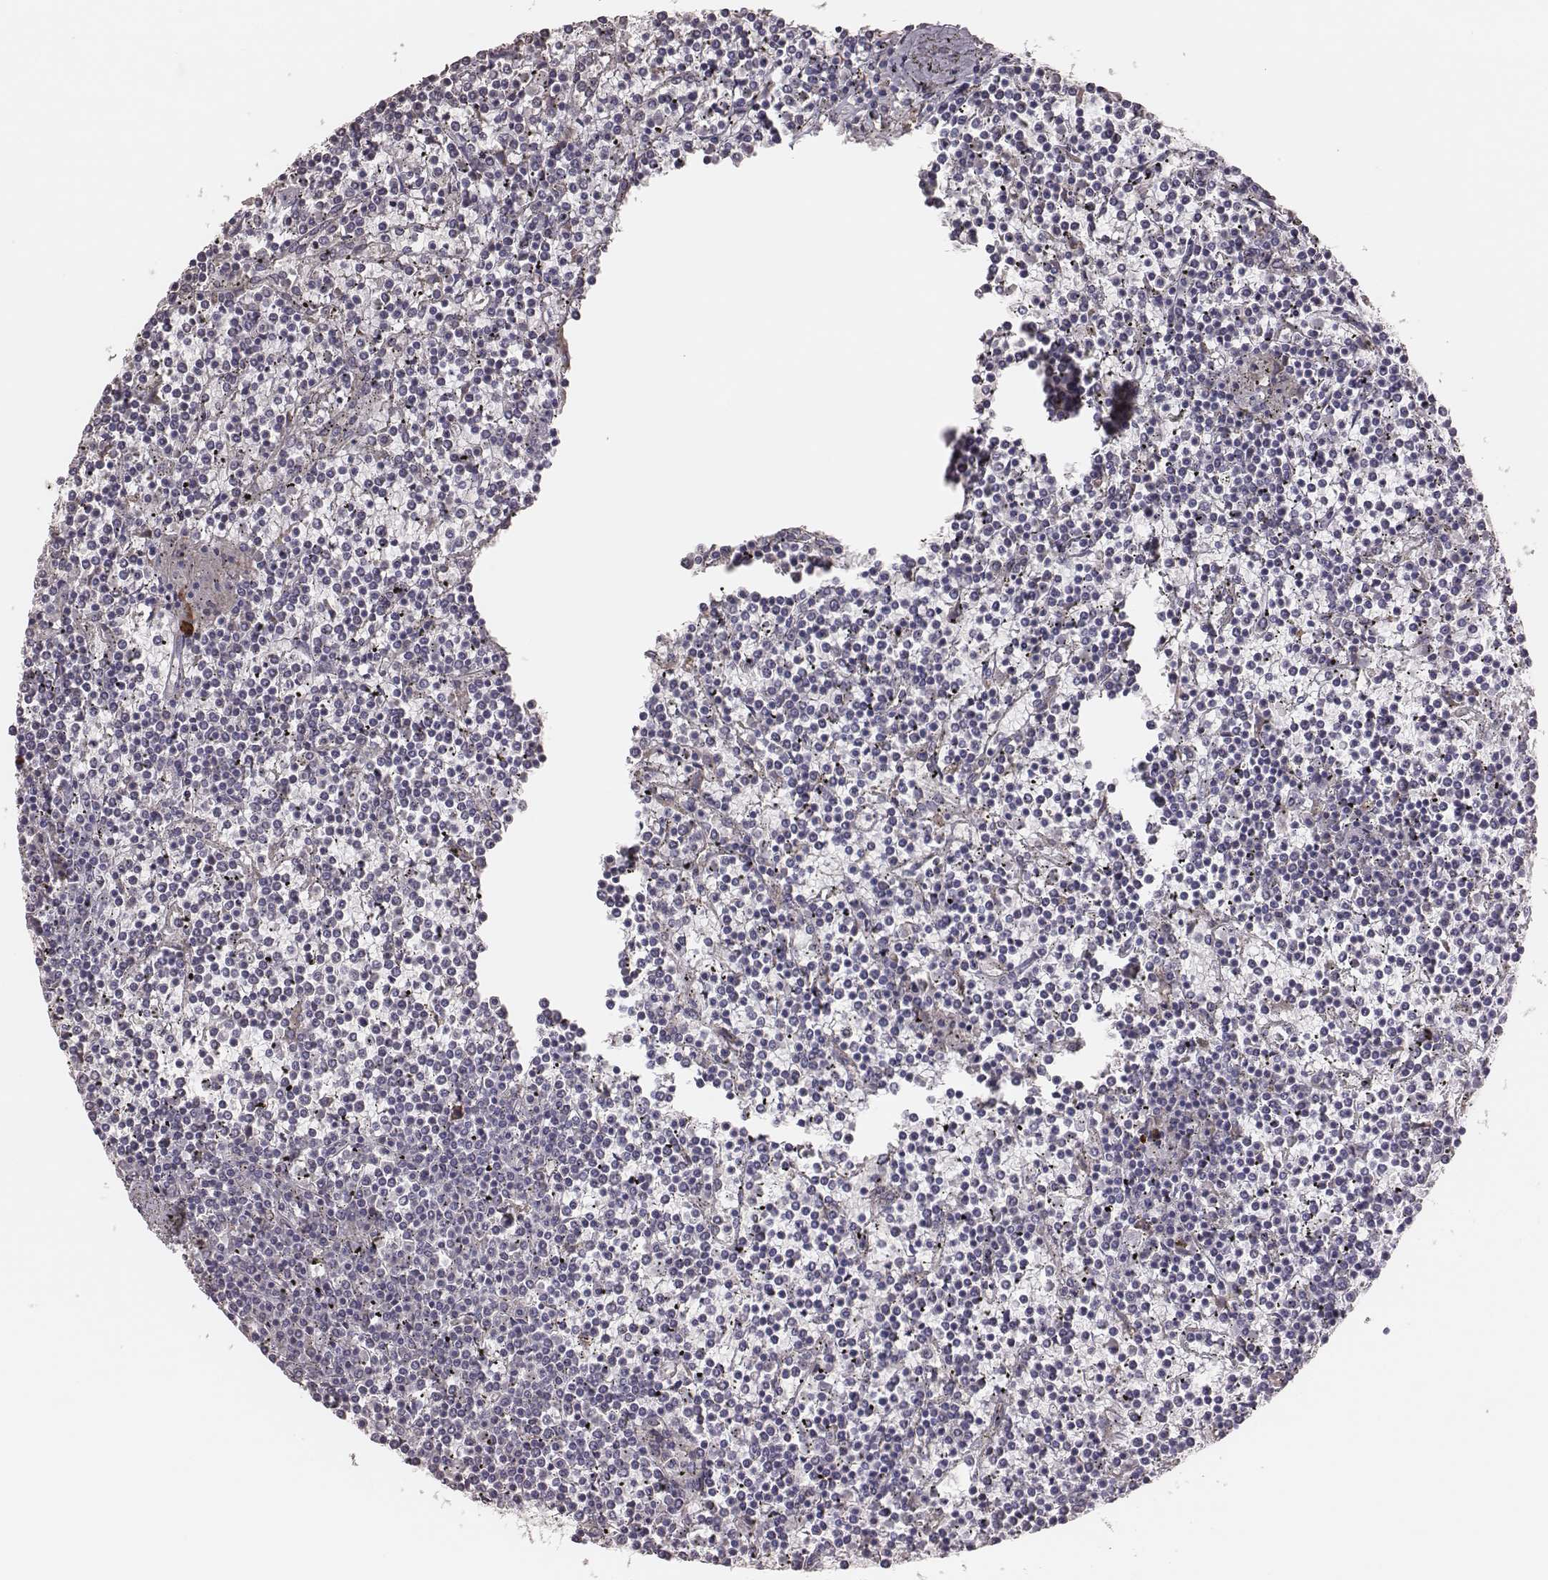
{"staining": {"intensity": "negative", "quantity": "none", "location": "none"}, "tissue": "lymphoma", "cell_type": "Tumor cells", "image_type": "cancer", "snomed": [{"axis": "morphology", "description": "Malignant lymphoma, non-Hodgkin's type, Low grade"}, {"axis": "topography", "description": "Spleen"}], "caption": "Low-grade malignant lymphoma, non-Hodgkin's type was stained to show a protein in brown. There is no significant expression in tumor cells. (Stains: DAB IHC with hematoxylin counter stain, Microscopy: brightfield microscopy at high magnification).", "gene": "PBK", "patient": {"sex": "female", "age": 19}}